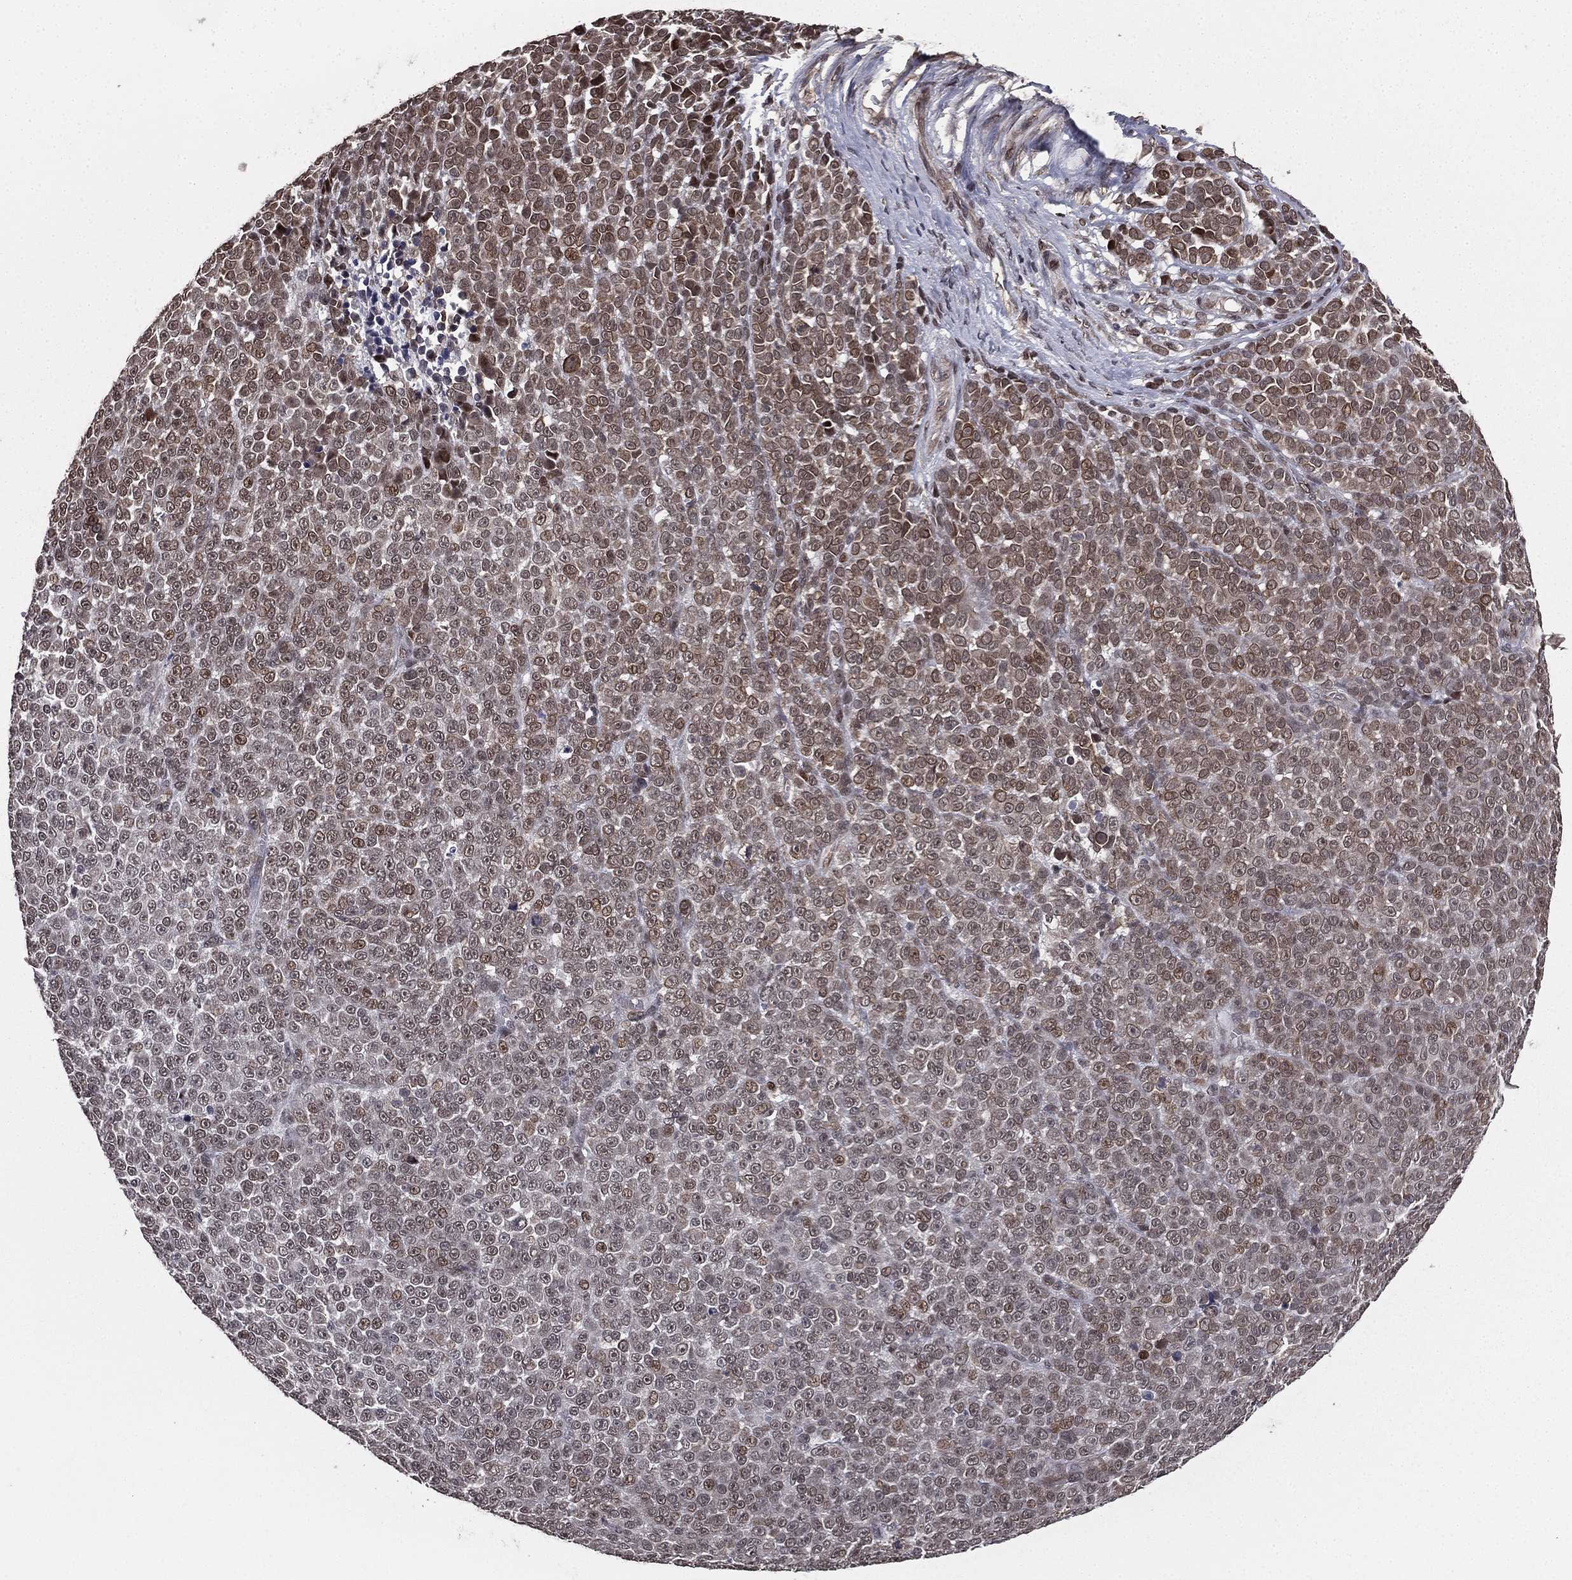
{"staining": {"intensity": "moderate", "quantity": "25%-75%", "location": "cytoplasmic/membranous"}, "tissue": "melanoma", "cell_type": "Tumor cells", "image_type": "cancer", "snomed": [{"axis": "morphology", "description": "Malignant melanoma, NOS"}, {"axis": "topography", "description": "Skin"}], "caption": "Protein expression analysis of melanoma shows moderate cytoplasmic/membranous expression in about 25%-75% of tumor cells.", "gene": "RARB", "patient": {"sex": "female", "age": 95}}